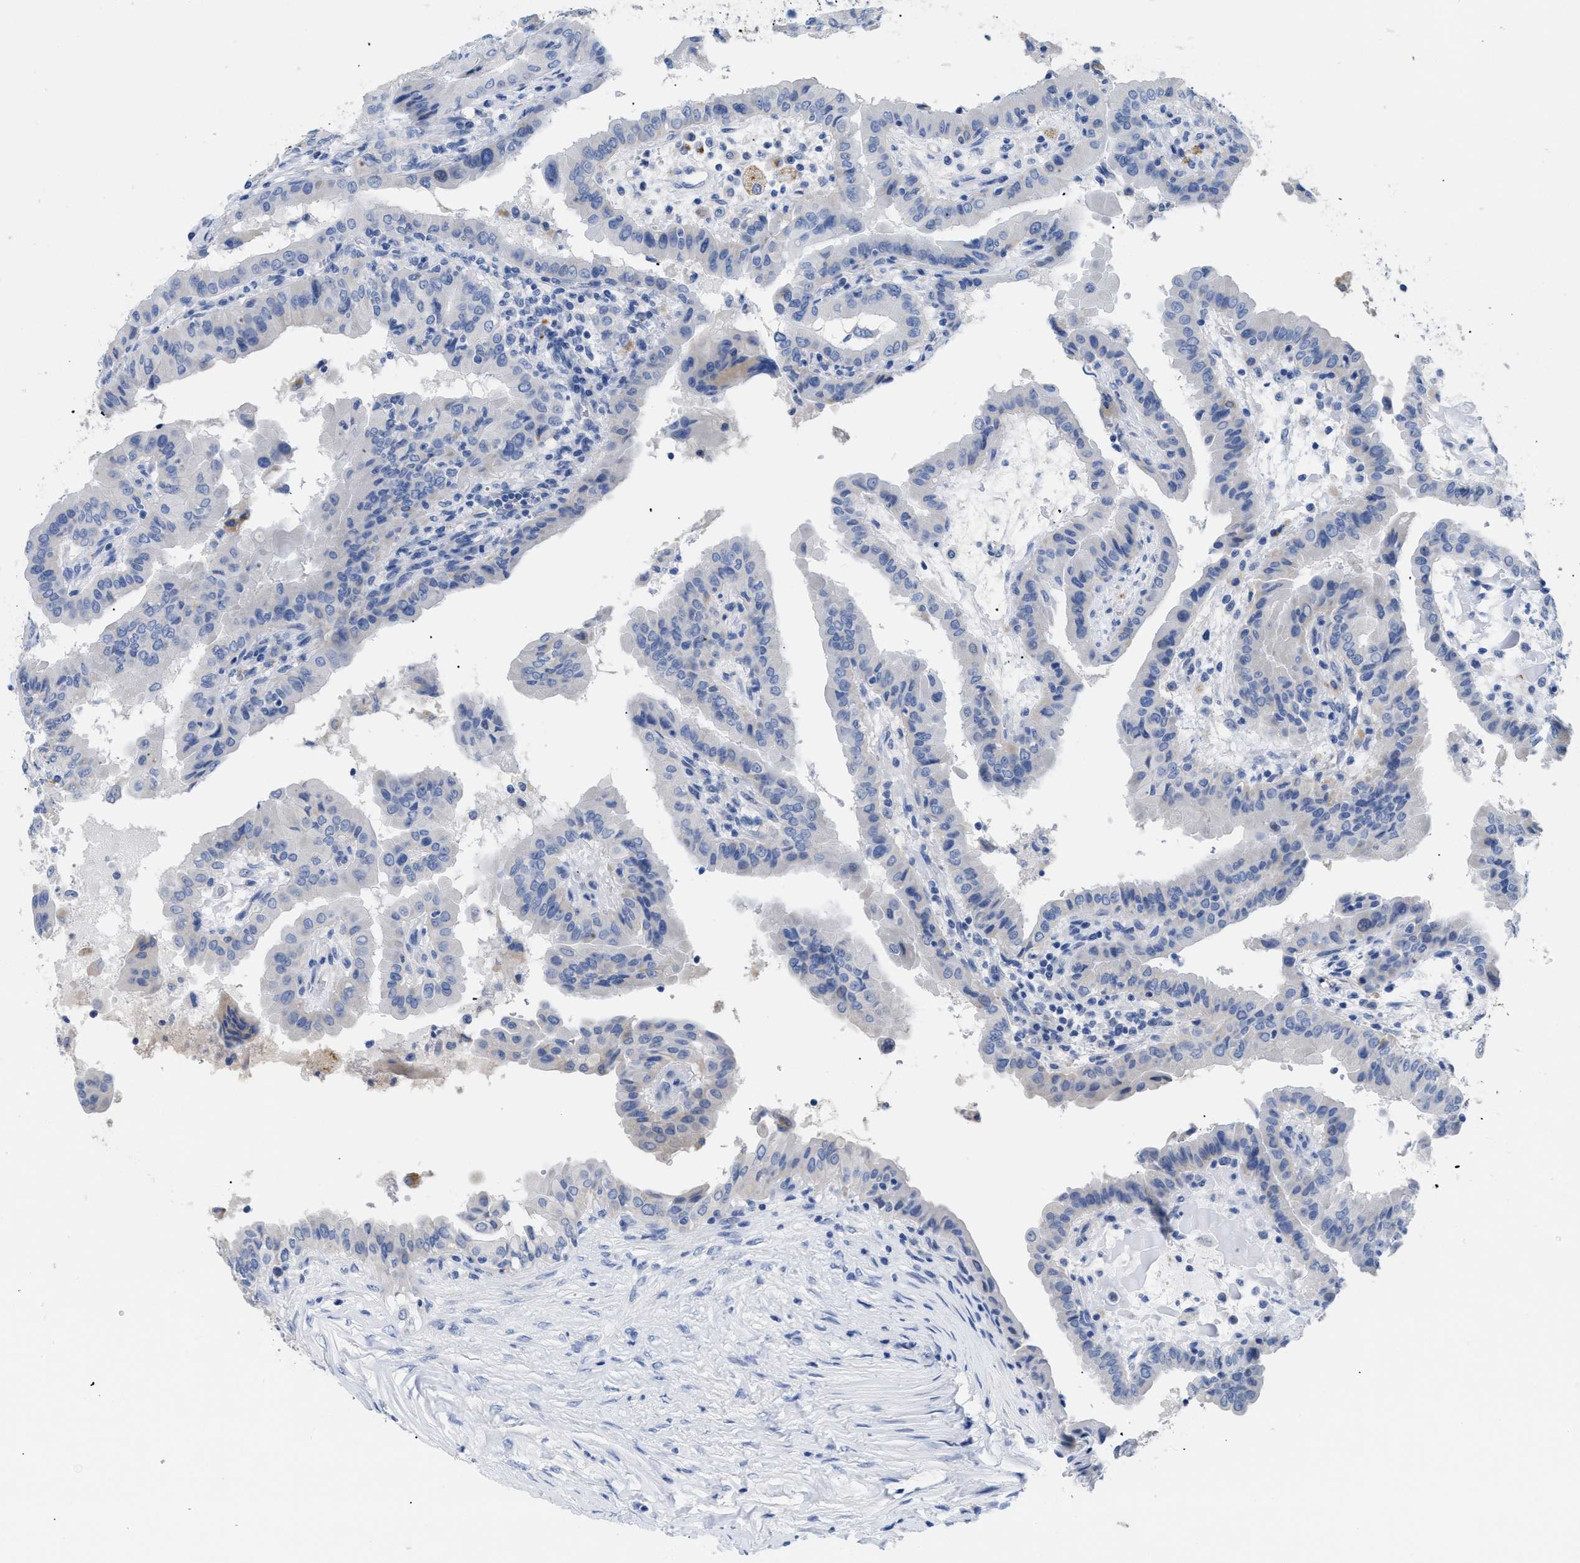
{"staining": {"intensity": "negative", "quantity": "none", "location": "none"}, "tissue": "thyroid cancer", "cell_type": "Tumor cells", "image_type": "cancer", "snomed": [{"axis": "morphology", "description": "Papillary adenocarcinoma, NOS"}, {"axis": "topography", "description": "Thyroid gland"}], "caption": "Immunohistochemistry (IHC) micrograph of human thyroid papillary adenocarcinoma stained for a protein (brown), which exhibits no positivity in tumor cells. The staining was performed using DAB to visualize the protein expression in brown, while the nuclei were stained in blue with hematoxylin (Magnification: 20x).", "gene": "APOBEC2", "patient": {"sex": "male", "age": 33}}